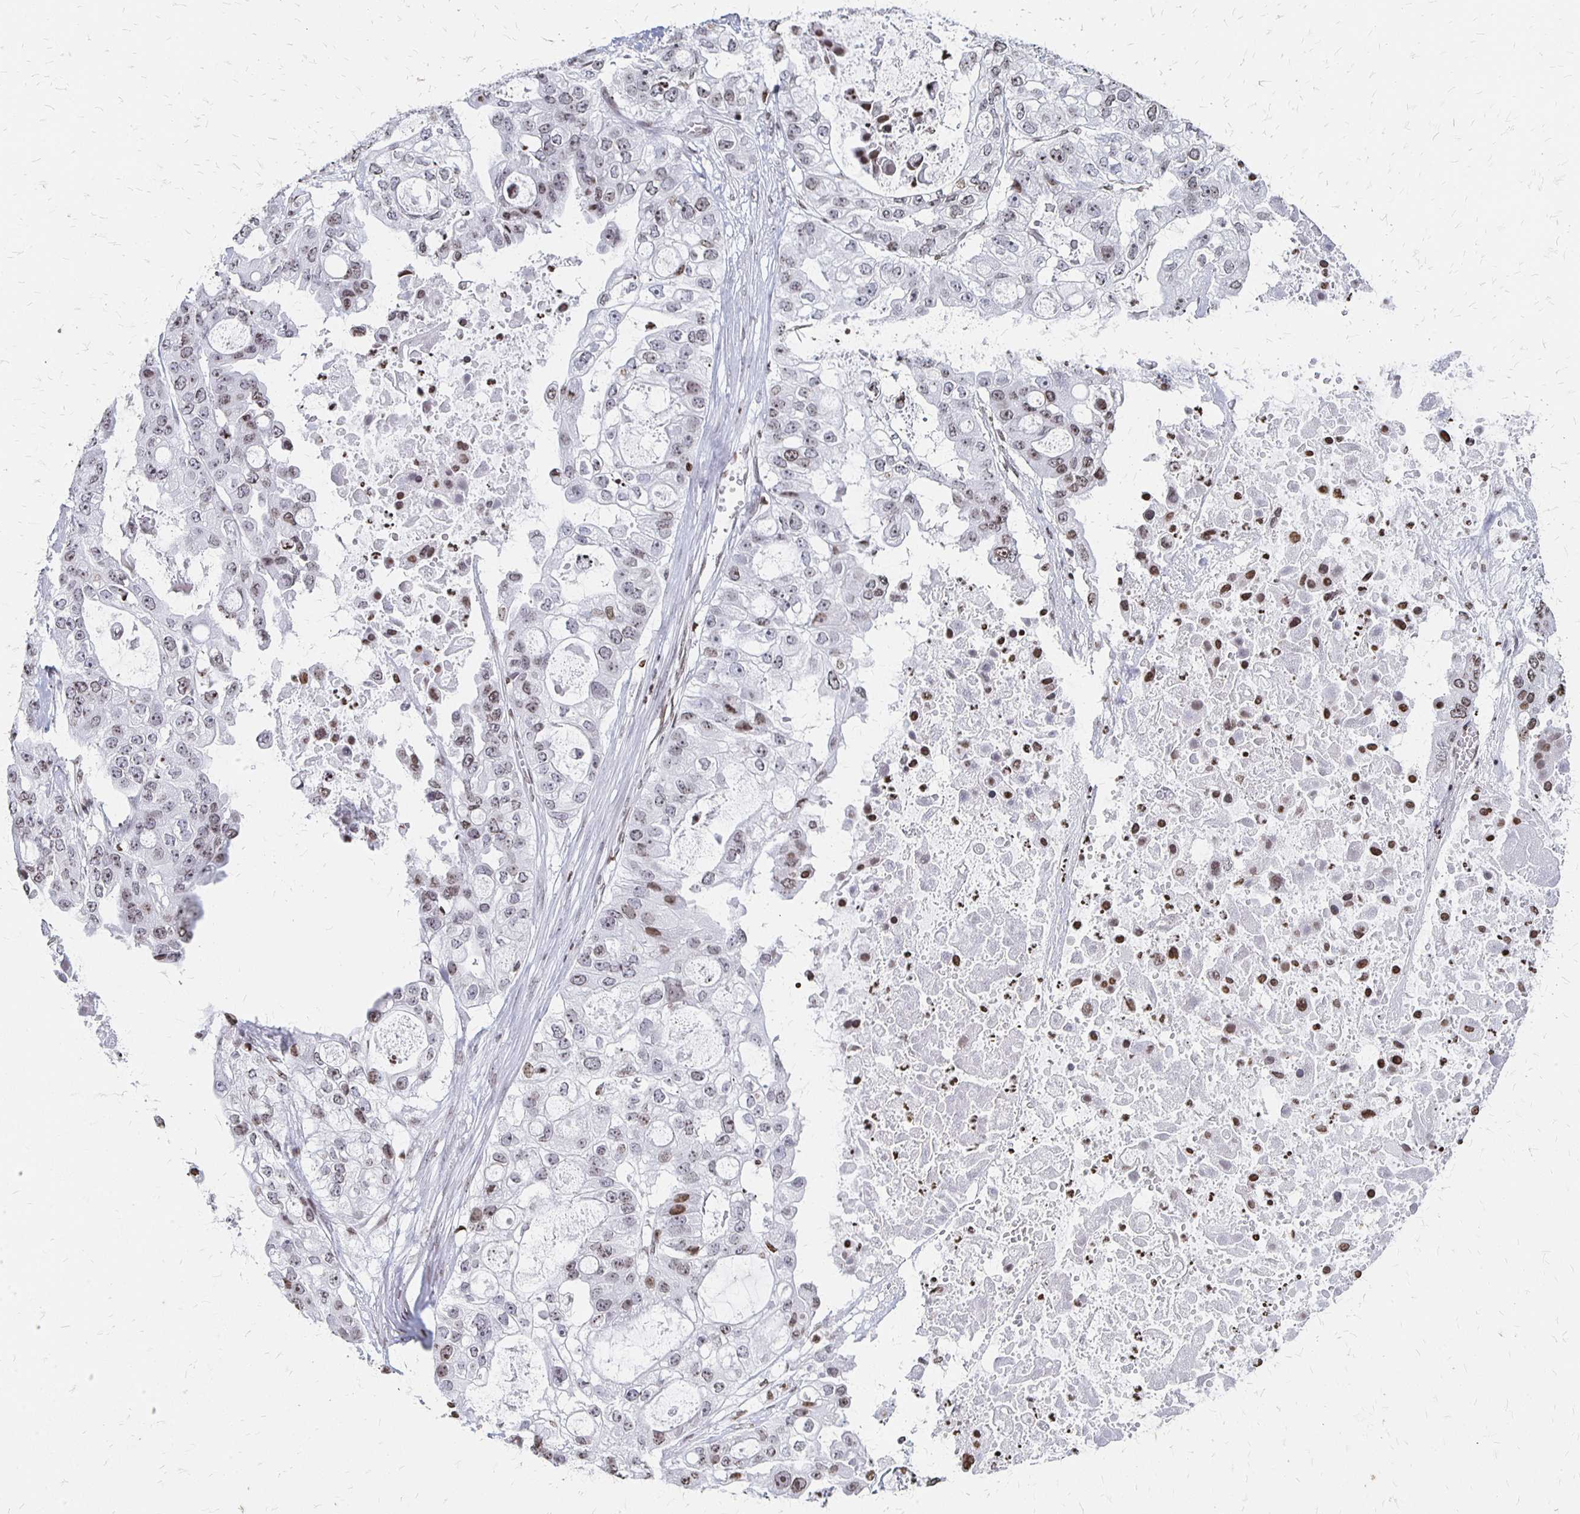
{"staining": {"intensity": "weak", "quantity": "25%-75%", "location": "nuclear"}, "tissue": "ovarian cancer", "cell_type": "Tumor cells", "image_type": "cancer", "snomed": [{"axis": "morphology", "description": "Cystadenocarcinoma, serous, NOS"}, {"axis": "topography", "description": "Ovary"}], "caption": "There is low levels of weak nuclear staining in tumor cells of ovarian cancer (serous cystadenocarcinoma), as demonstrated by immunohistochemical staining (brown color).", "gene": "ZNF280C", "patient": {"sex": "female", "age": 56}}